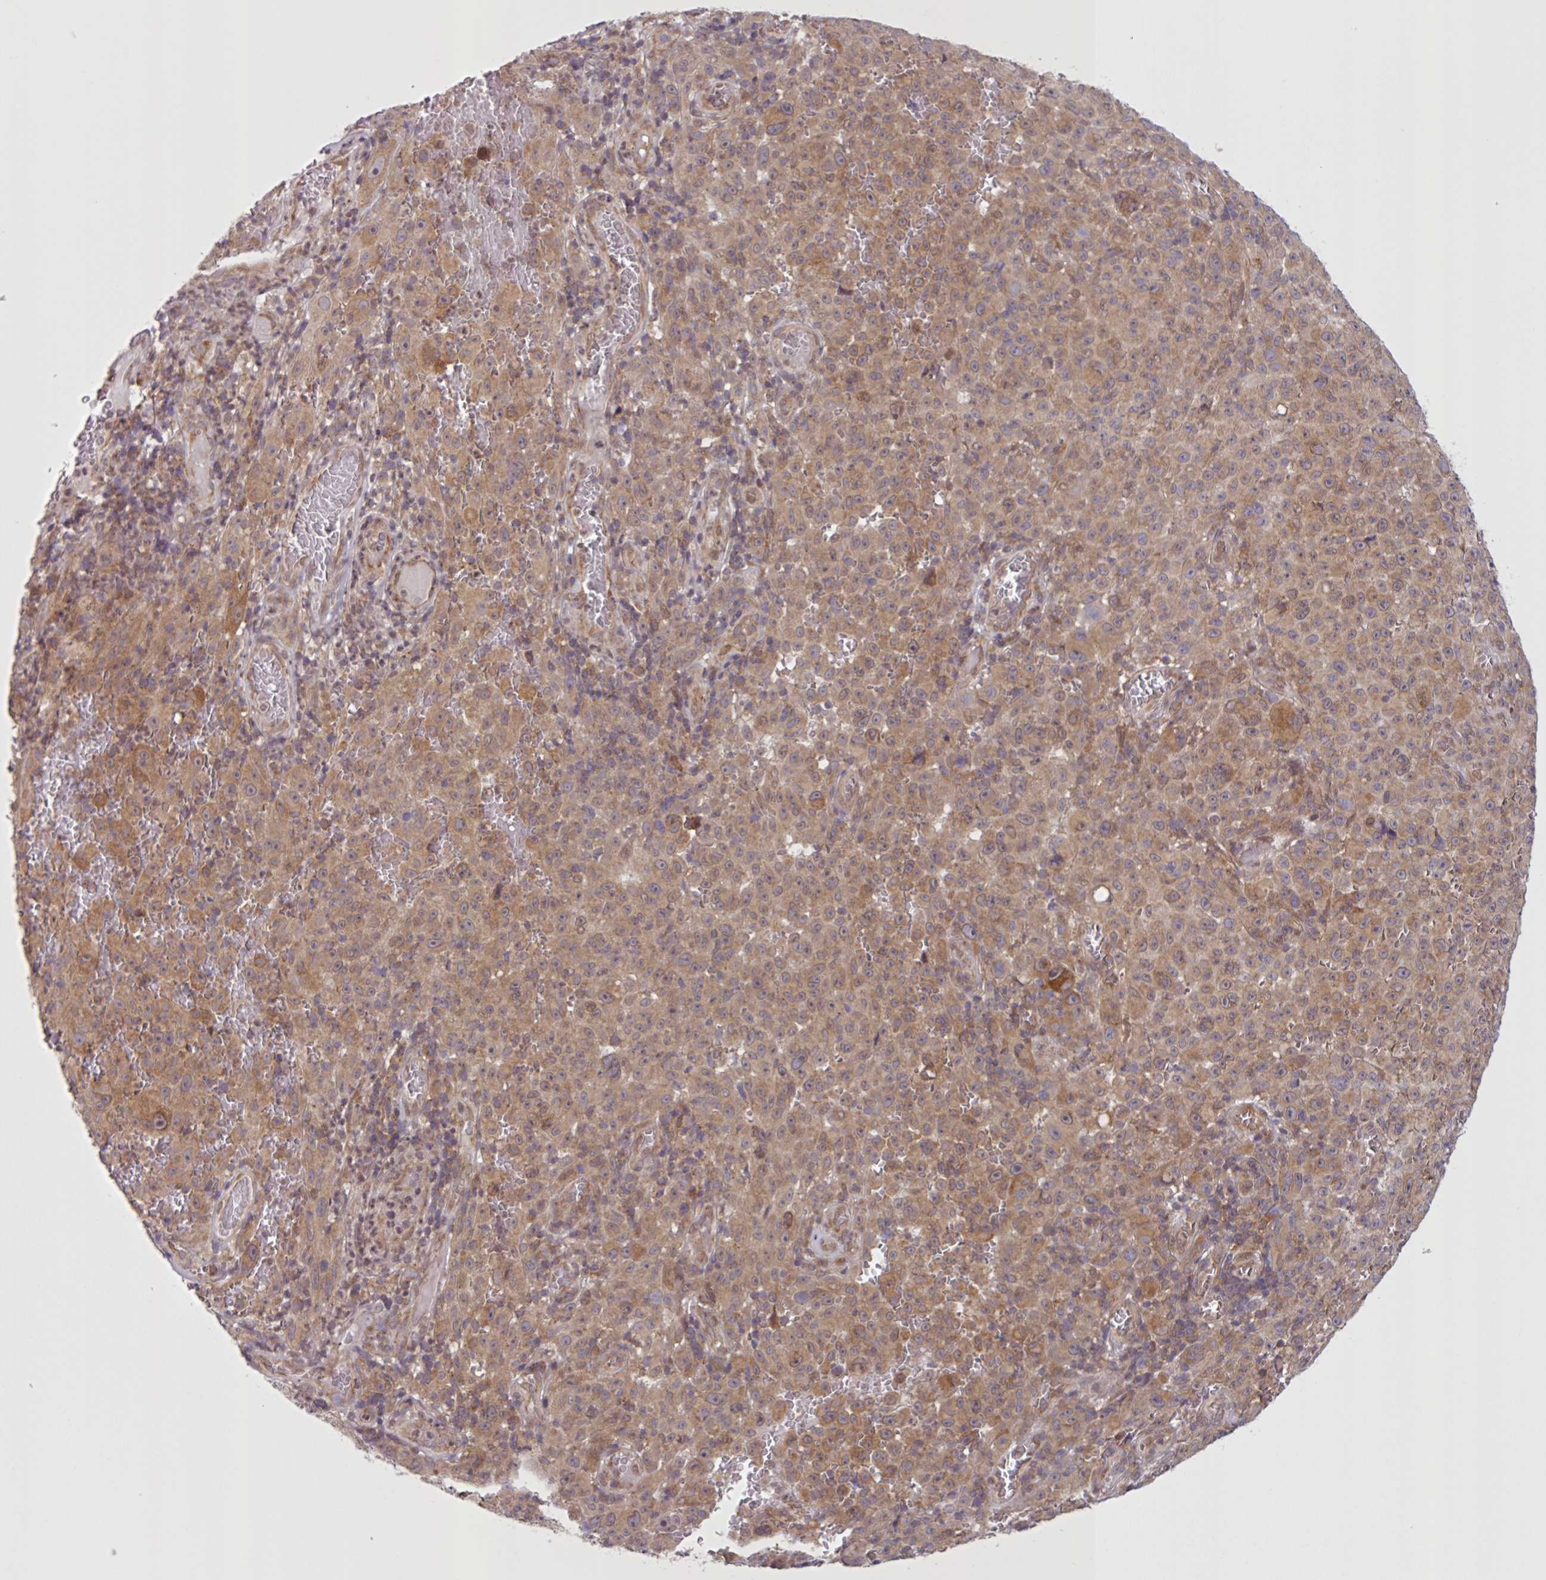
{"staining": {"intensity": "moderate", "quantity": ">75%", "location": "cytoplasmic/membranous"}, "tissue": "melanoma", "cell_type": "Tumor cells", "image_type": "cancer", "snomed": [{"axis": "morphology", "description": "Malignant melanoma, NOS"}, {"axis": "topography", "description": "Skin"}], "caption": "Melanoma stained for a protein reveals moderate cytoplasmic/membranous positivity in tumor cells.", "gene": "CAMLG", "patient": {"sex": "female", "age": 82}}